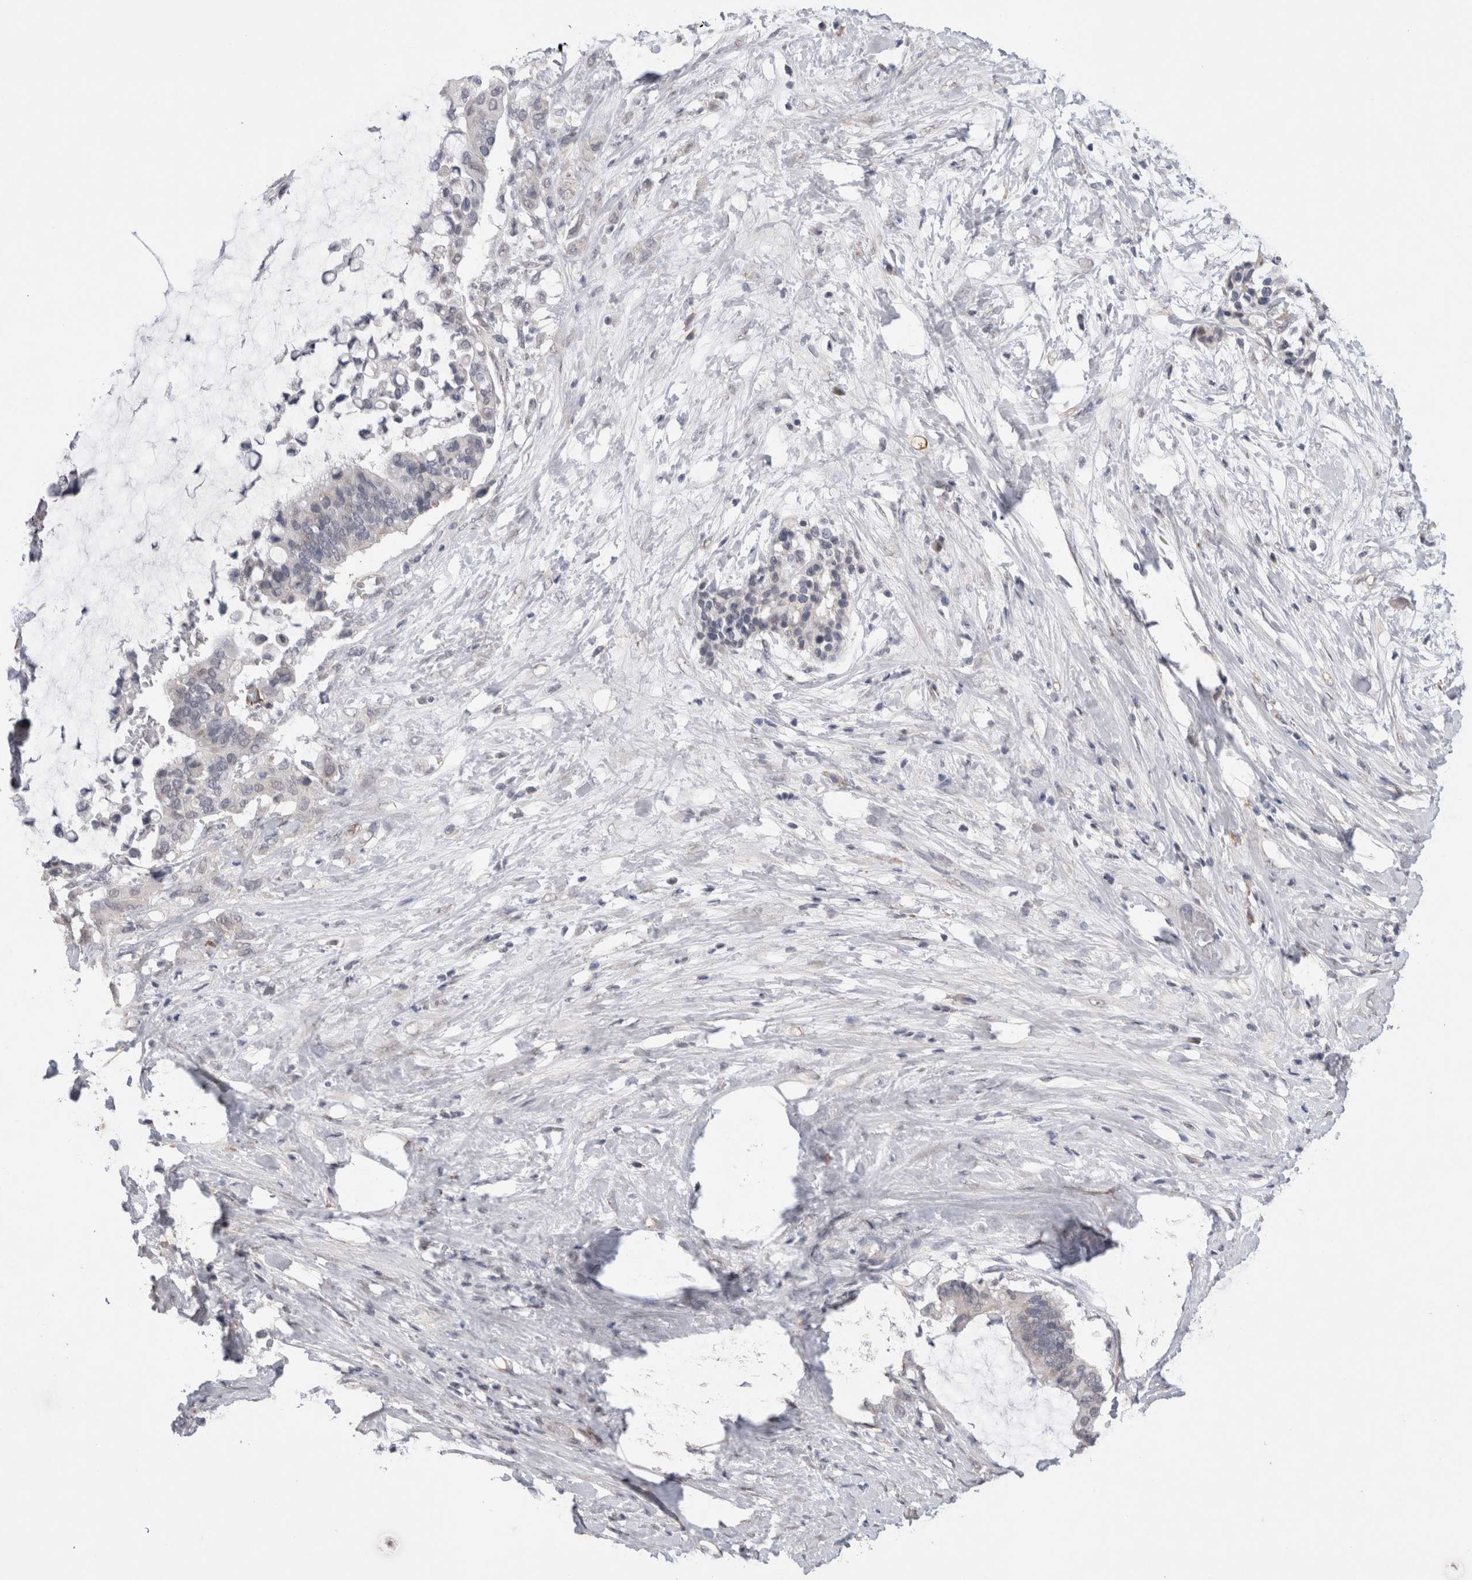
{"staining": {"intensity": "negative", "quantity": "none", "location": "none"}, "tissue": "pancreatic cancer", "cell_type": "Tumor cells", "image_type": "cancer", "snomed": [{"axis": "morphology", "description": "Adenocarcinoma, NOS"}, {"axis": "topography", "description": "Pancreas"}], "caption": "A high-resolution histopathology image shows IHC staining of pancreatic adenocarcinoma, which demonstrates no significant staining in tumor cells.", "gene": "CDH13", "patient": {"sex": "male", "age": 41}}